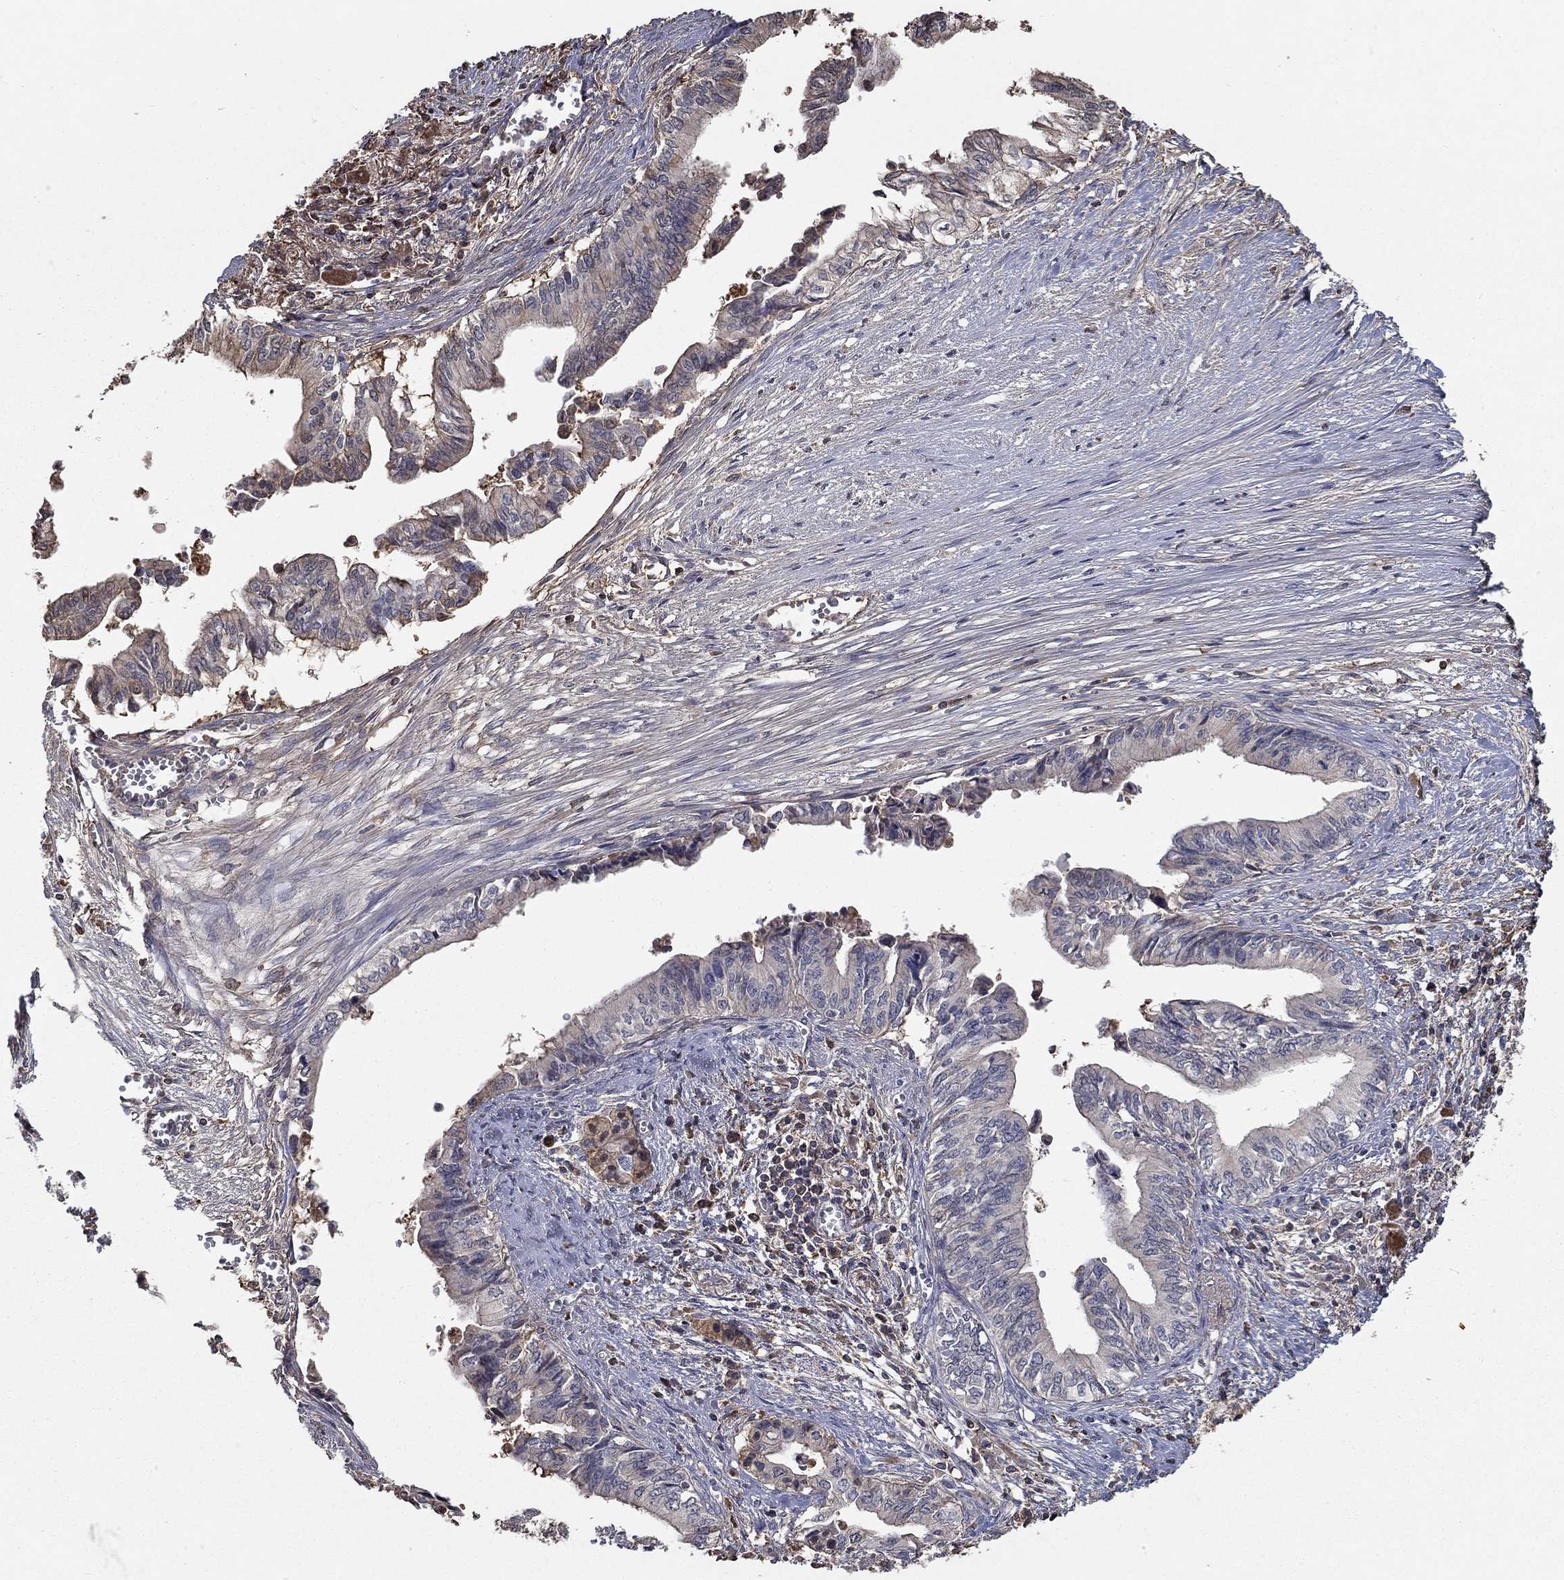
{"staining": {"intensity": "negative", "quantity": "none", "location": "none"}, "tissue": "pancreatic cancer", "cell_type": "Tumor cells", "image_type": "cancer", "snomed": [{"axis": "morphology", "description": "Adenocarcinoma, NOS"}, {"axis": "topography", "description": "Pancreas"}], "caption": "The IHC photomicrograph has no significant positivity in tumor cells of pancreatic adenocarcinoma tissue. (DAB (3,3'-diaminobenzidine) immunohistochemistry, high magnification).", "gene": "IL10", "patient": {"sex": "female", "age": 61}}